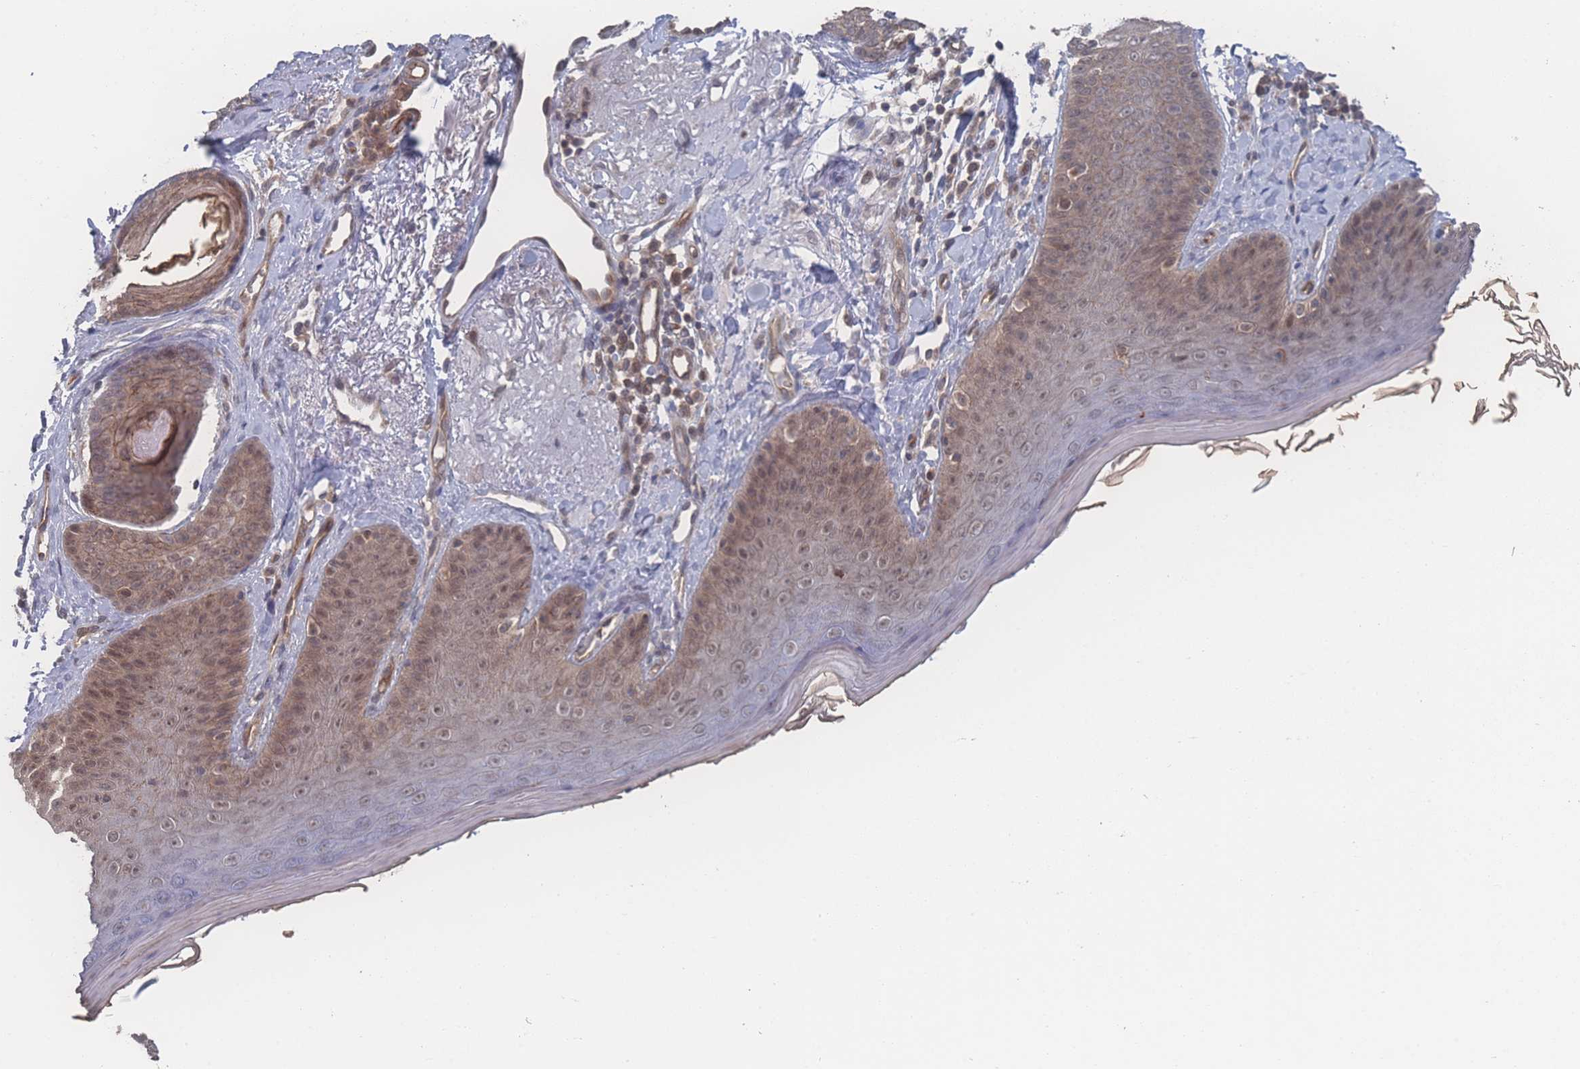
{"staining": {"intensity": "weak", "quantity": "25%-75%", "location": "cytoplasmic/membranous,nuclear"}, "tissue": "skin", "cell_type": "Fibroblasts", "image_type": "normal", "snomed": [{"axis": "morphology", "description": "Normal tissue, NOS"}, {"axis": "topography", "description": "Skin"}], "caption": "Immunohistochemical staining of benign skin shows weak cytoplasmic/membranous,nuclear protein positivity in about 25%-75% of fibroblasts.", "gene": "NBEAL1", "patient": {"sex": "male", "age": 57}}